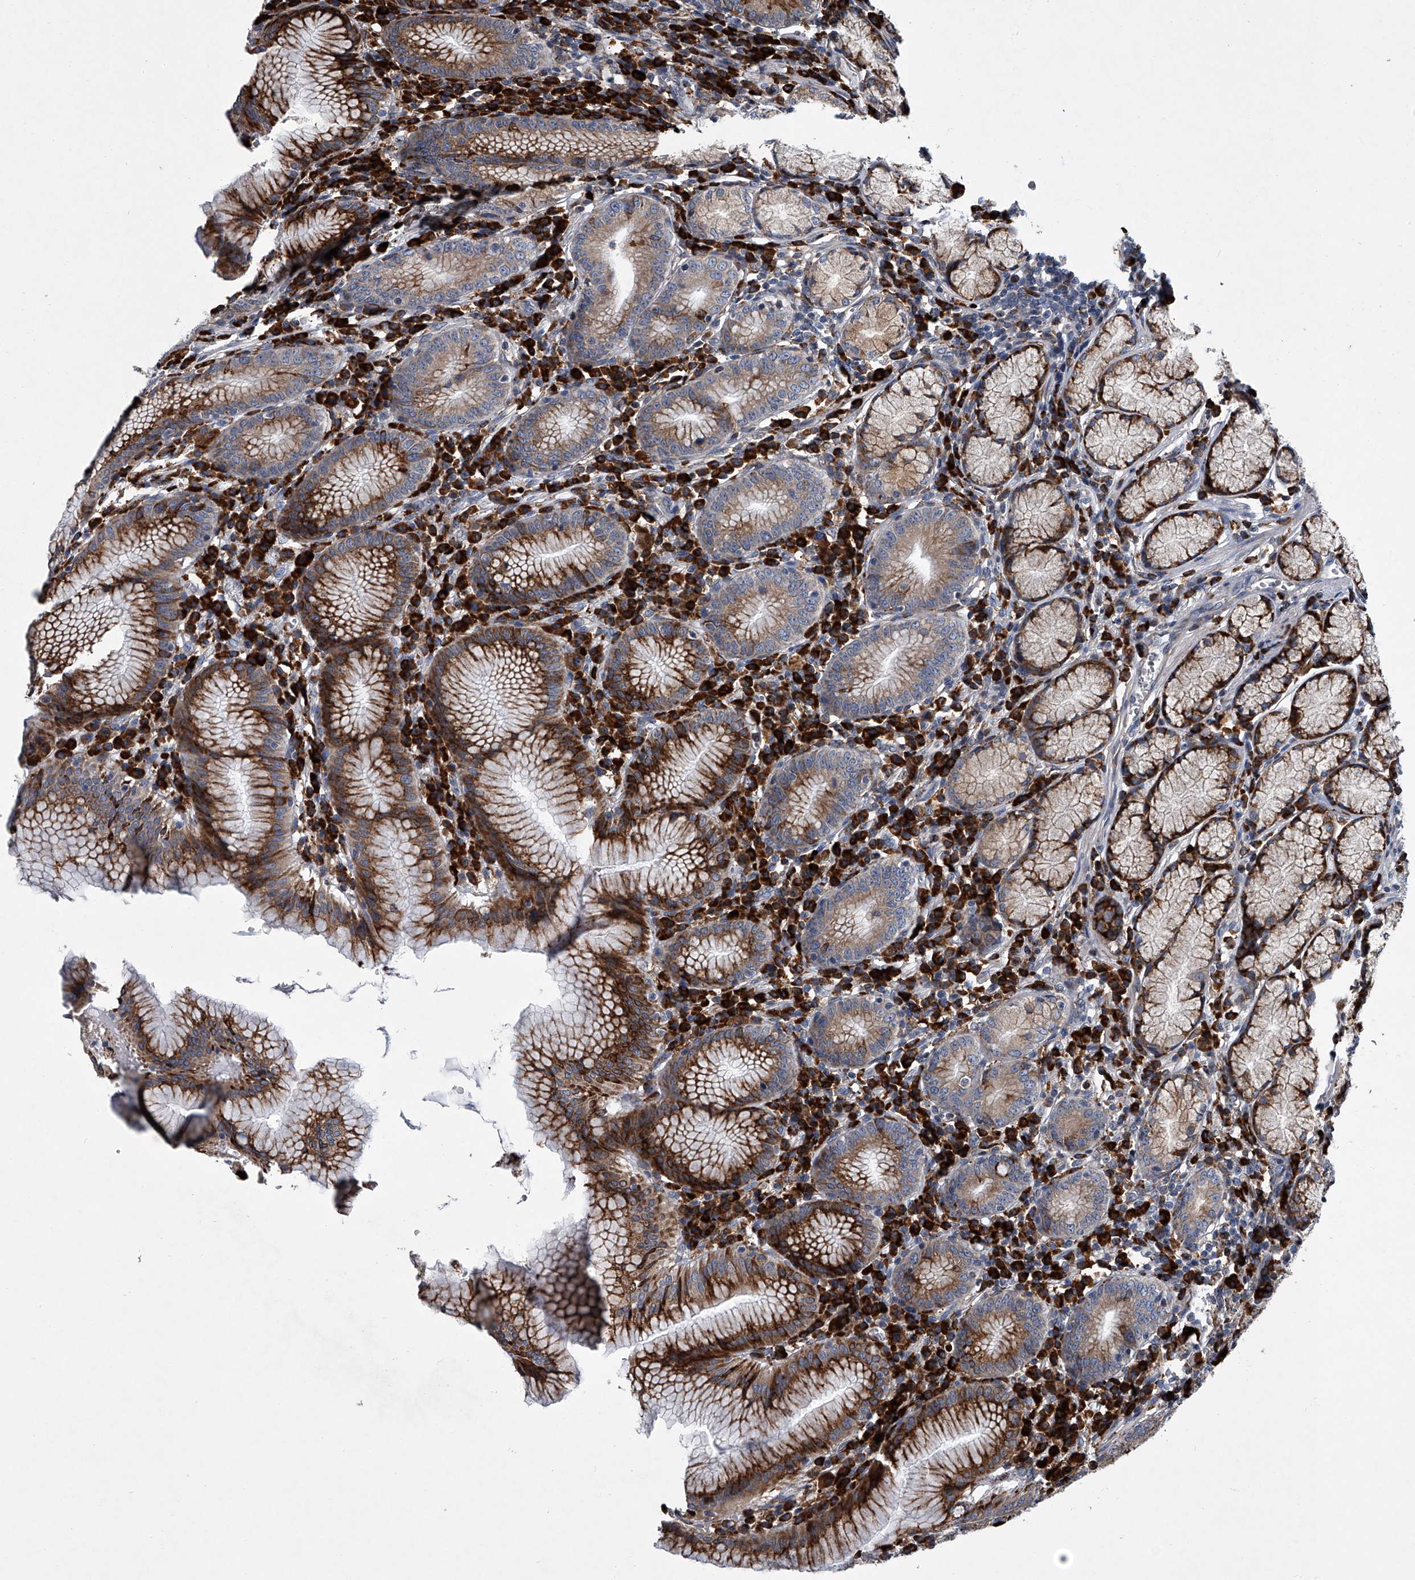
{"staining": {"intensity": "moderate", "quantity": ">75%", "location": "cytoplasmic/membranous"}, "tissue": "stomach", "cell_type": "Glandular cells", "image_type": "normal", "snomed": [{"axis": "morphology", "description": "Normal tissue, NOS"}, {"axis": "topography", "description": "Stomach"}], "caption": "Protein expression analysis of benign human stomach reveals moderate cytoplasmic/membranous staining in approximately >75% of glandular cells. (DAB (3,3'-diaminobenzidine) IHC with brightfield microscopy, high magnification).", "gene": "TMEM63C", "patient": {"sex": "male", "age": 55}}